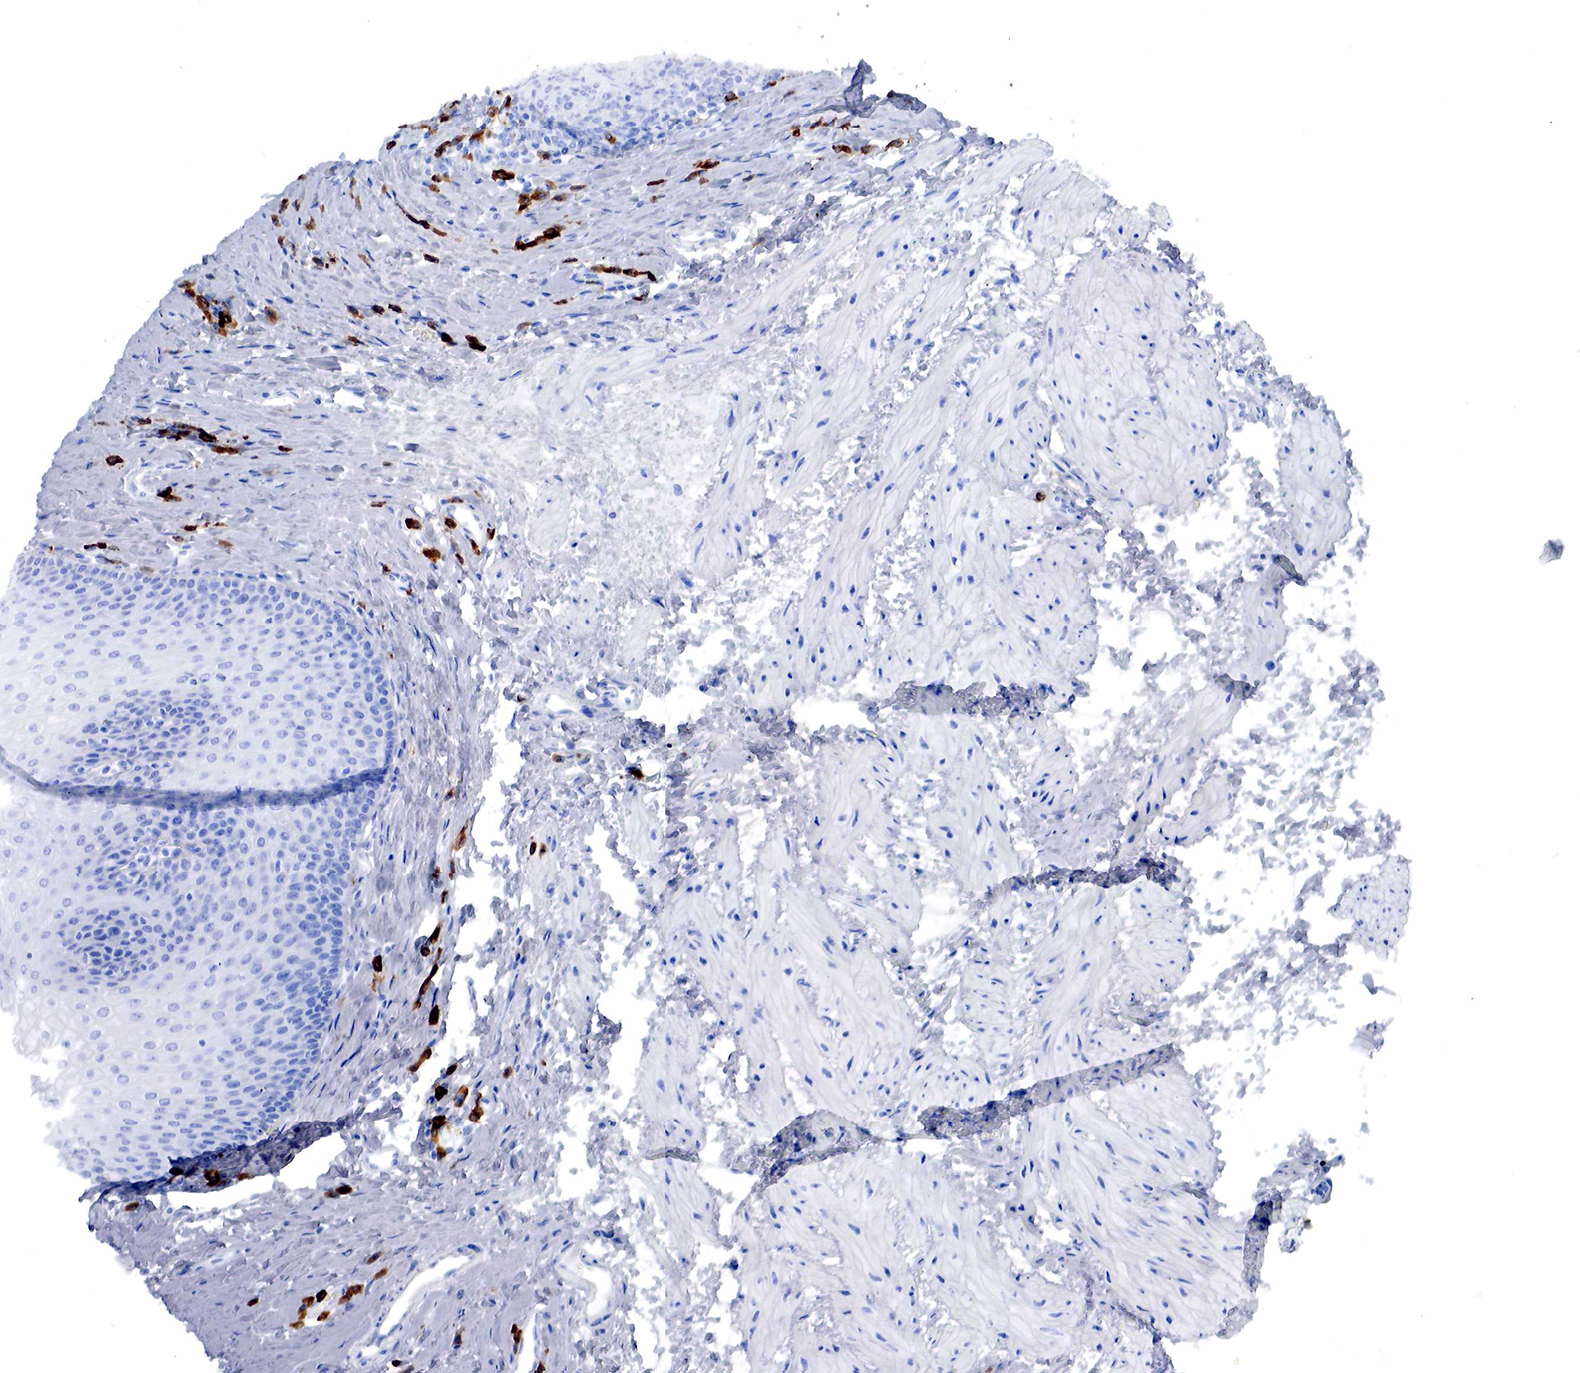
{"staining": {"intensity": "negative", "quantity": "none", "location": "none"}, "tissue": "esophagus", "cell_type": "Squamous epithelial cells", "image_type": "normal", "snomed": [{"axis": "morphology", "description": "Normal tissue, NOS"}, {"axis": "topography", "description": "Esophagus"}], "caption": "IHC photomicrograph of benign esophagus stained for a protein (brown), which reveals no staining in squamous epithelial cells.", "gene": "CD79A", "patient": {"sex": "female", "age": 61}}